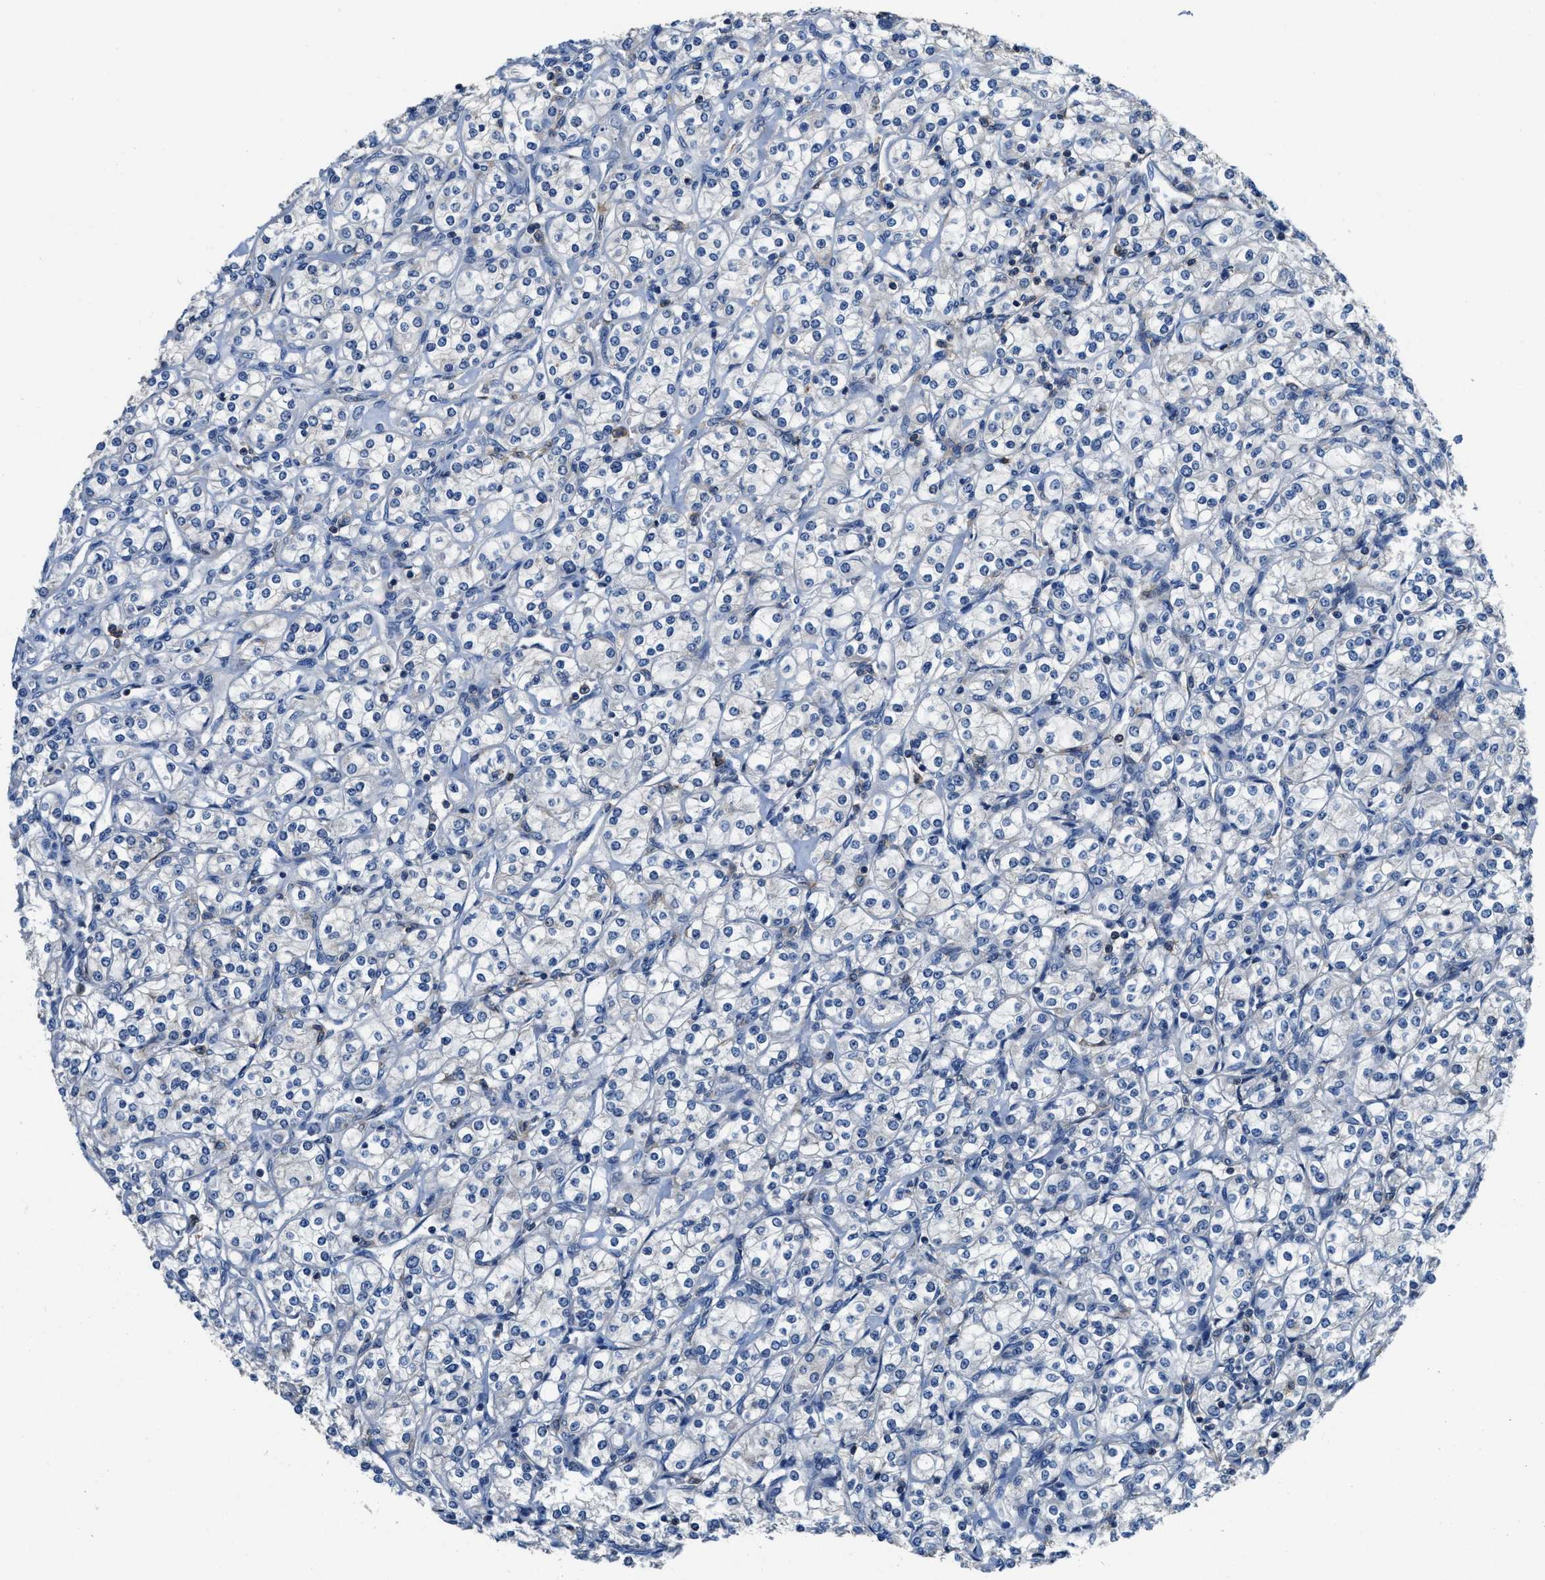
{"staining": {"intensity": "negative", "quantity": "none", "location": "none"}, "tissue": "renal cancer", "cell_type": "Tumor cells", "image_type": "cancer", "snomed": [{"axis": "morphology", "description": "Adenocarcinoma, NOS"}, {"axis": "topography", "description": "Kidney"}], "caption": "Renal adenocarcinoma stained for a protein using immunohistochemistry displays no staining tumor cells.", "gene": "MYO1G", "patient": {"sex": "male", "age": 77}}